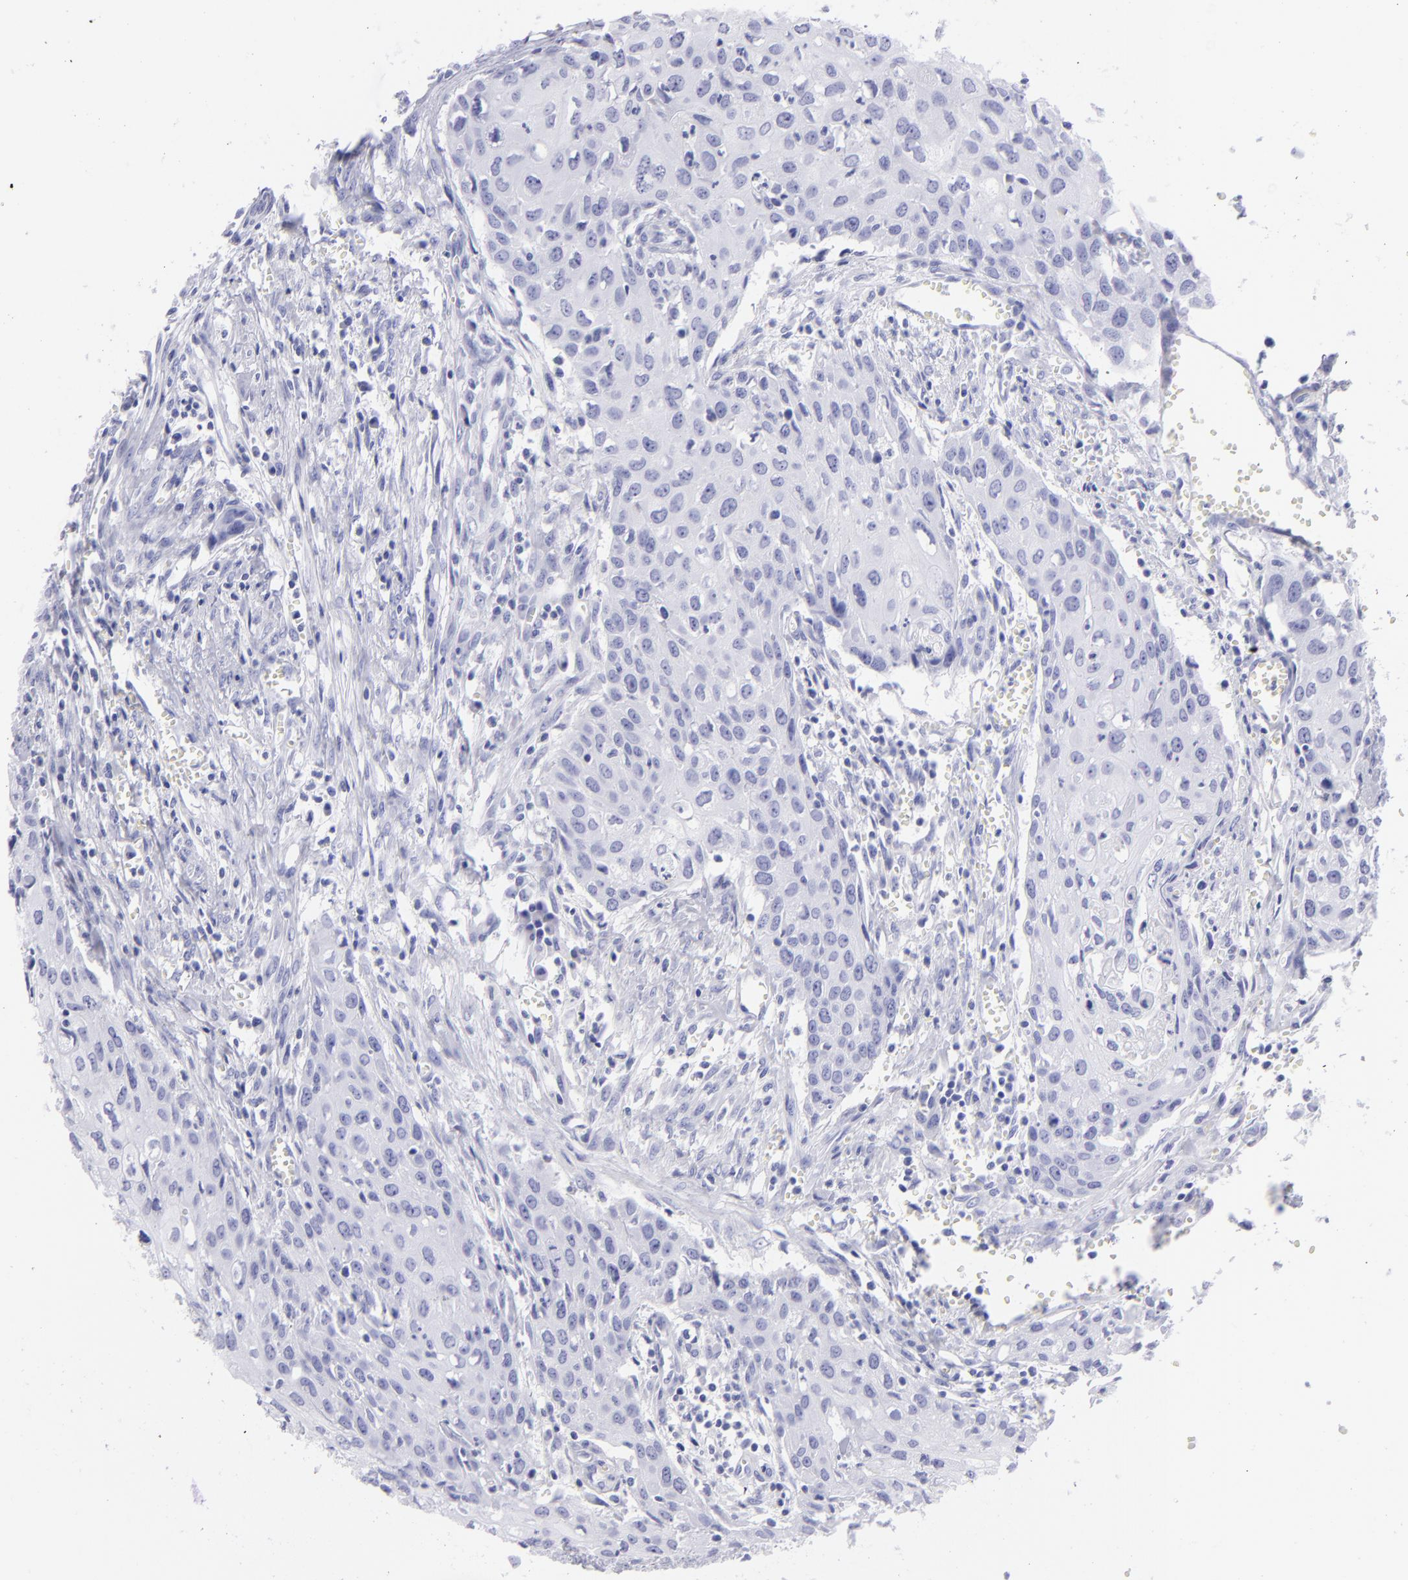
{"staining": {"intensity": "negative", "quantity": "none", "location": "none"}, "tissue": "urothelial cancer", "cell_type": "Tumor cells", "image_type": "cancer", "snomed": [{"axis": "morphology", "description": "Urothelial carcinoma, High grade"}, {"axis": "topography", "description": "Urinary bladder"}], "caption": "This is an immunohistochemistry image of human high-grade urothelial carcinoma. There is no expression in tumor cells.", "gene": "SLC1A2", "patient": {"sex": "male", "age": 54}}